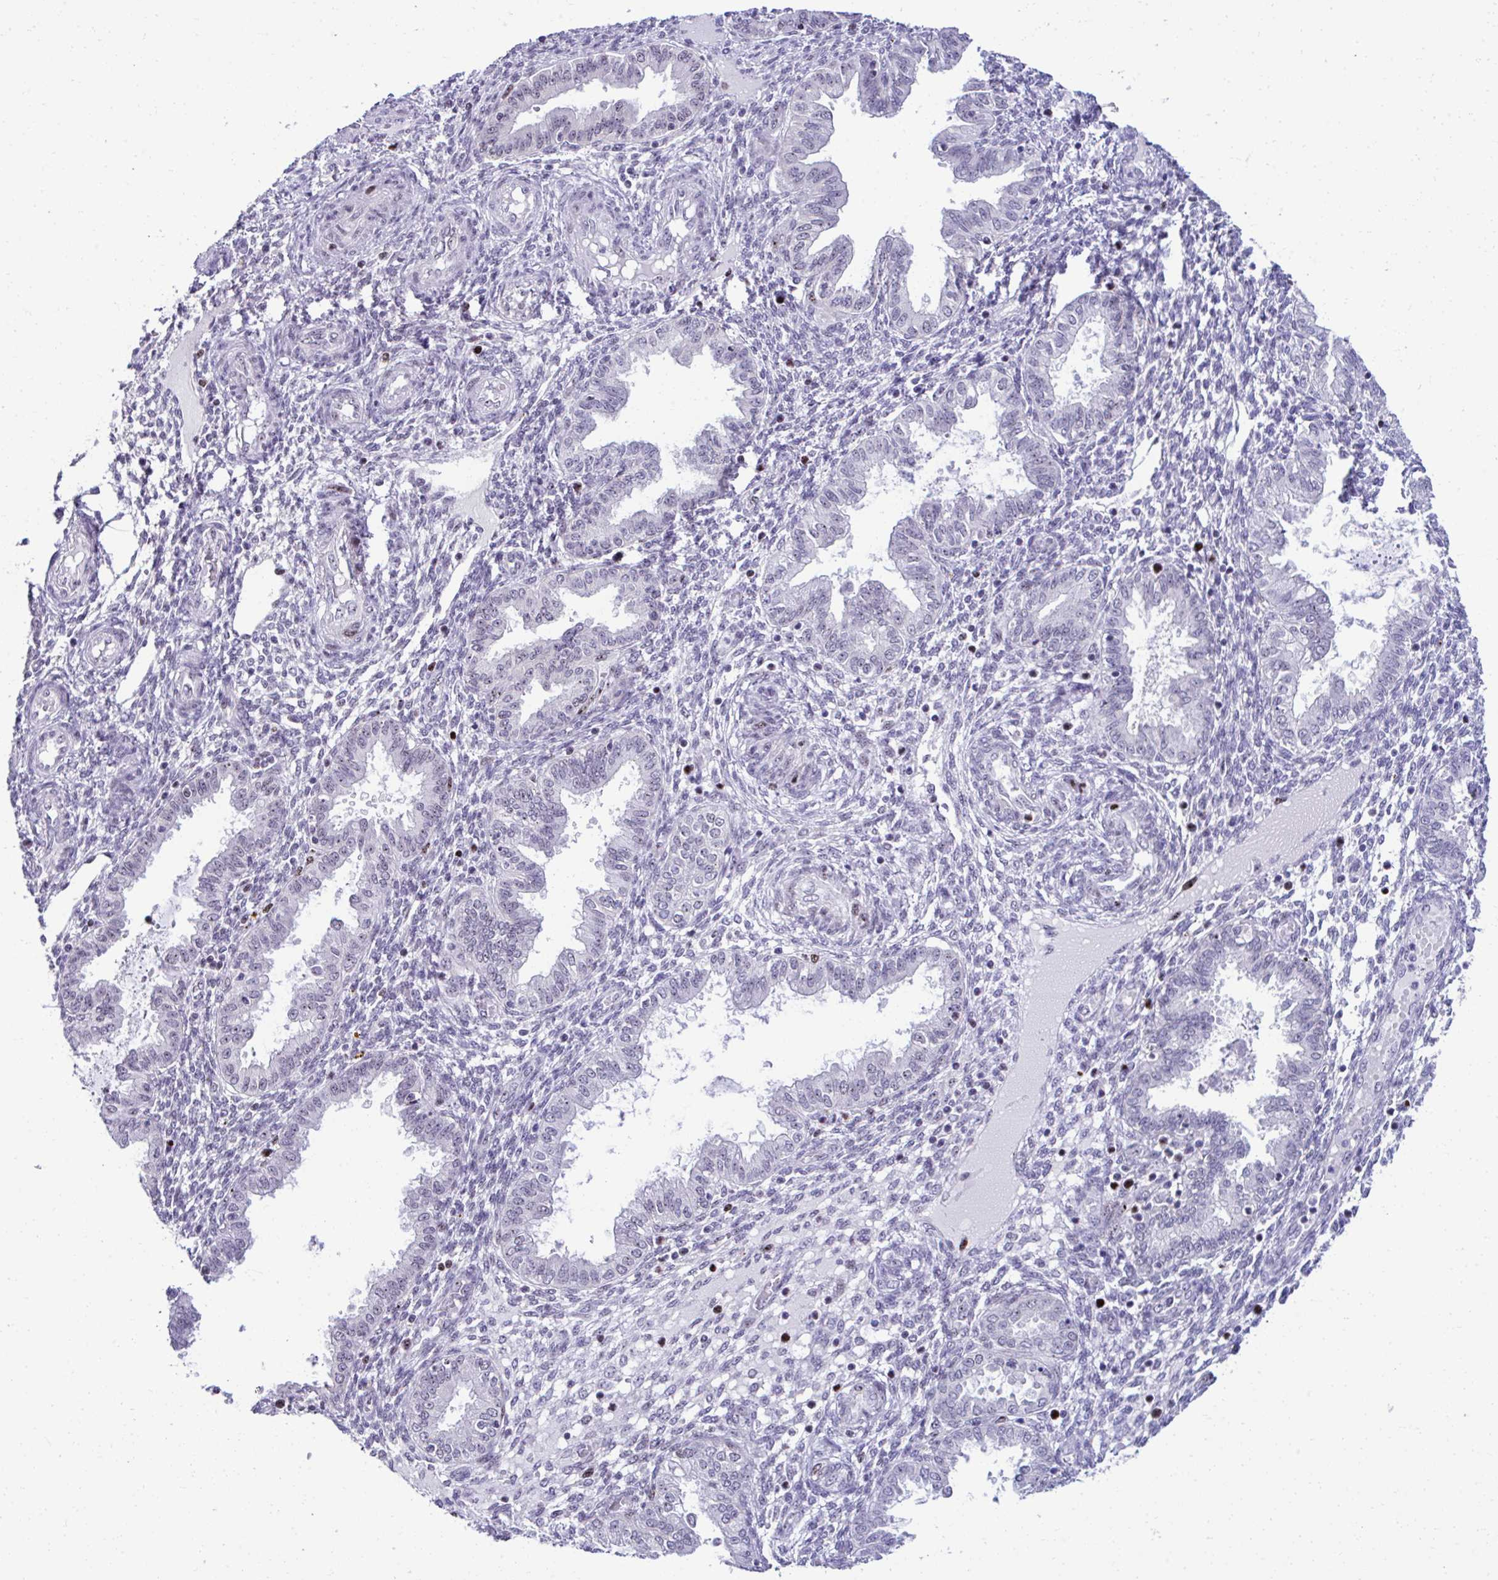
{"staining": {"intensity": "negative", "quantity": "none", "location": "none"}, "tissue": "endometrium", "cell_type": "Cells in endometrial stroma", "image_type": "normal", "snomed": [{"axis": "morphology", "description": "Normal tissue, NOS"}, {"axis": "topography", "description": "Endometrium"}], "caption": "DAB (3,3'-diaminobenzidine) immunohistochemical staining of benign human endometrium reveals no significant staining in cells in endometrial stroma.", "gene": "CEP72", "patient": {"sex": "female", "age": 33}}